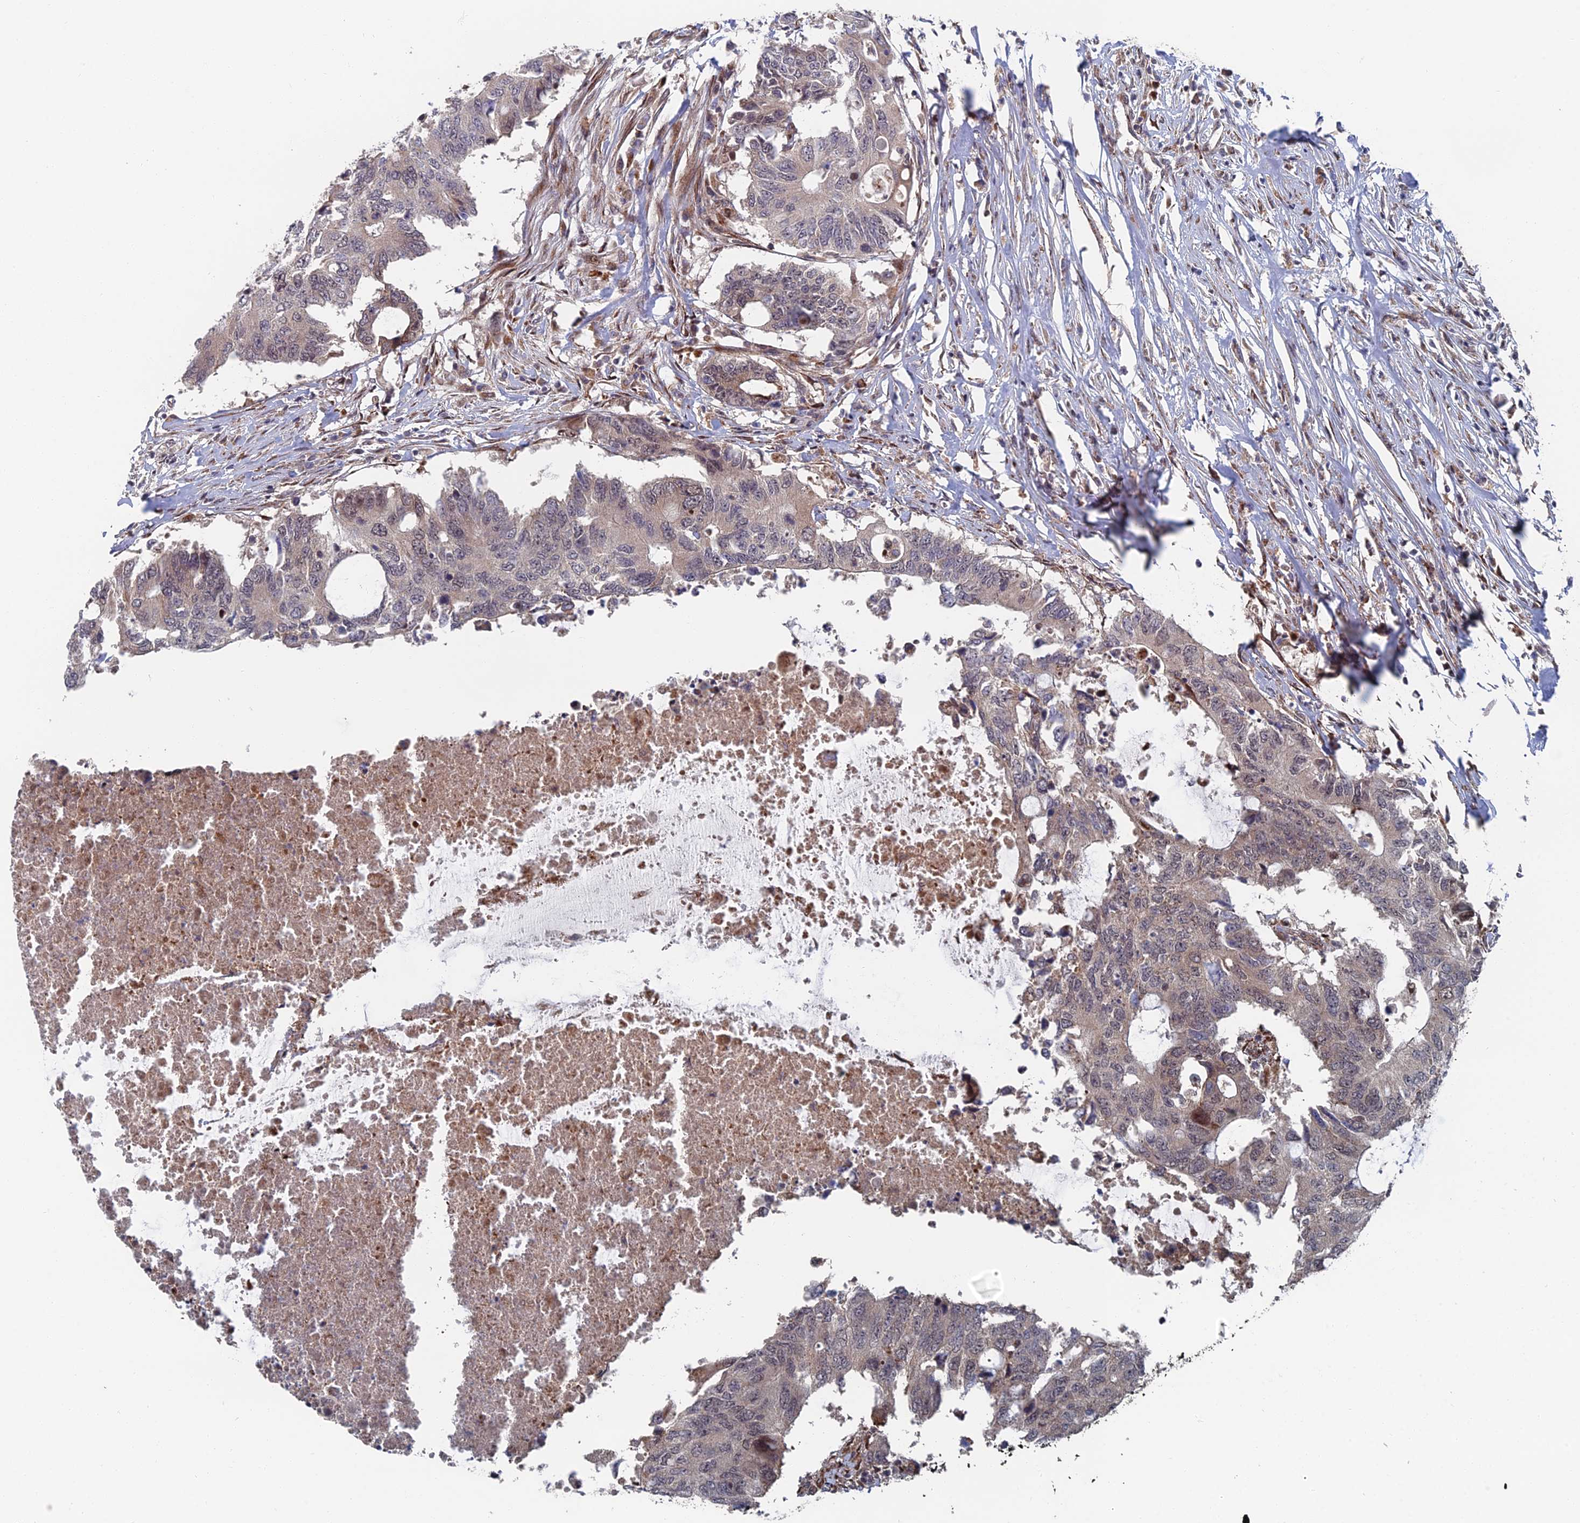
{"staining": {"intensity": "weak", "quantity": "<25%", "location": "cytoplasmic/membranous"}, "tissue": "colorectal cancer", "cell_type": "Tumor cells", "image_type": "cancer", "snomed": [{"axis": "morphology", "description": "Adenocarcinoma, NOS"}, {"axis": "topography", "description": "Colon"}], "caption": "The image shows no significant expression in tumor cells of colorectal adenocarcinoma. The staining is performed using DAB (3,3'-diaminobenzidine) brown chromogen with nuclei counter-stained in using hematoxylin.", "gene": "GTF2IRD1", "patient": {"sex": "male", "age": 71}}